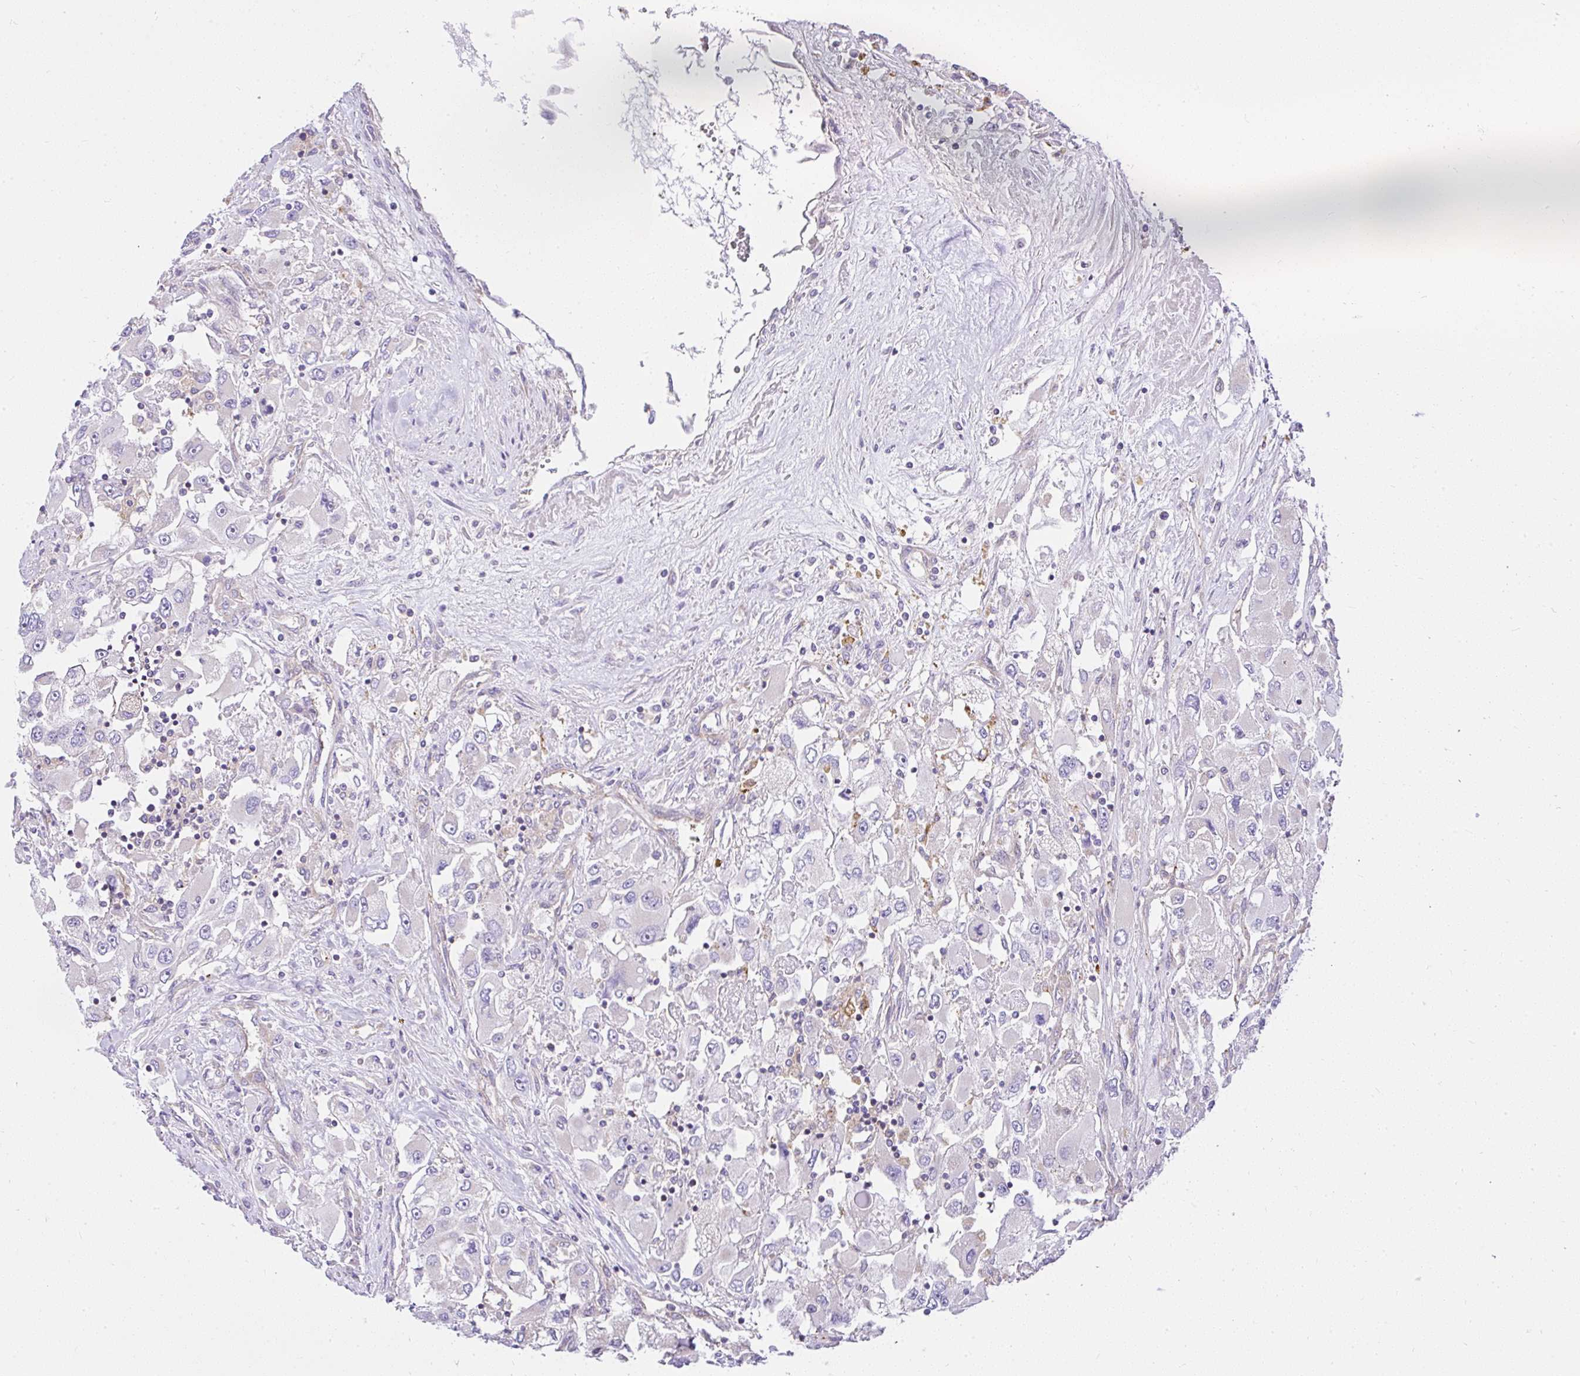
{"staining": {"intensity": "negative", "quantity": "none", "location": "none"}, "tissue": "renal cancer", "cell_type": "Tumor cells", "image_type": "cancer", "snomed": [{"axis": "morphology", "description": "Adenocarcinoma, NOS"}, {"axis": "topography", "description": "Kidney"}], "caption": "This is an immunohistochemistry image of adenocarcinoma (renal). There is no staining in tumor cells.", "gene": "CCDC142", "patient": {"sex": "female", "age": 52}}